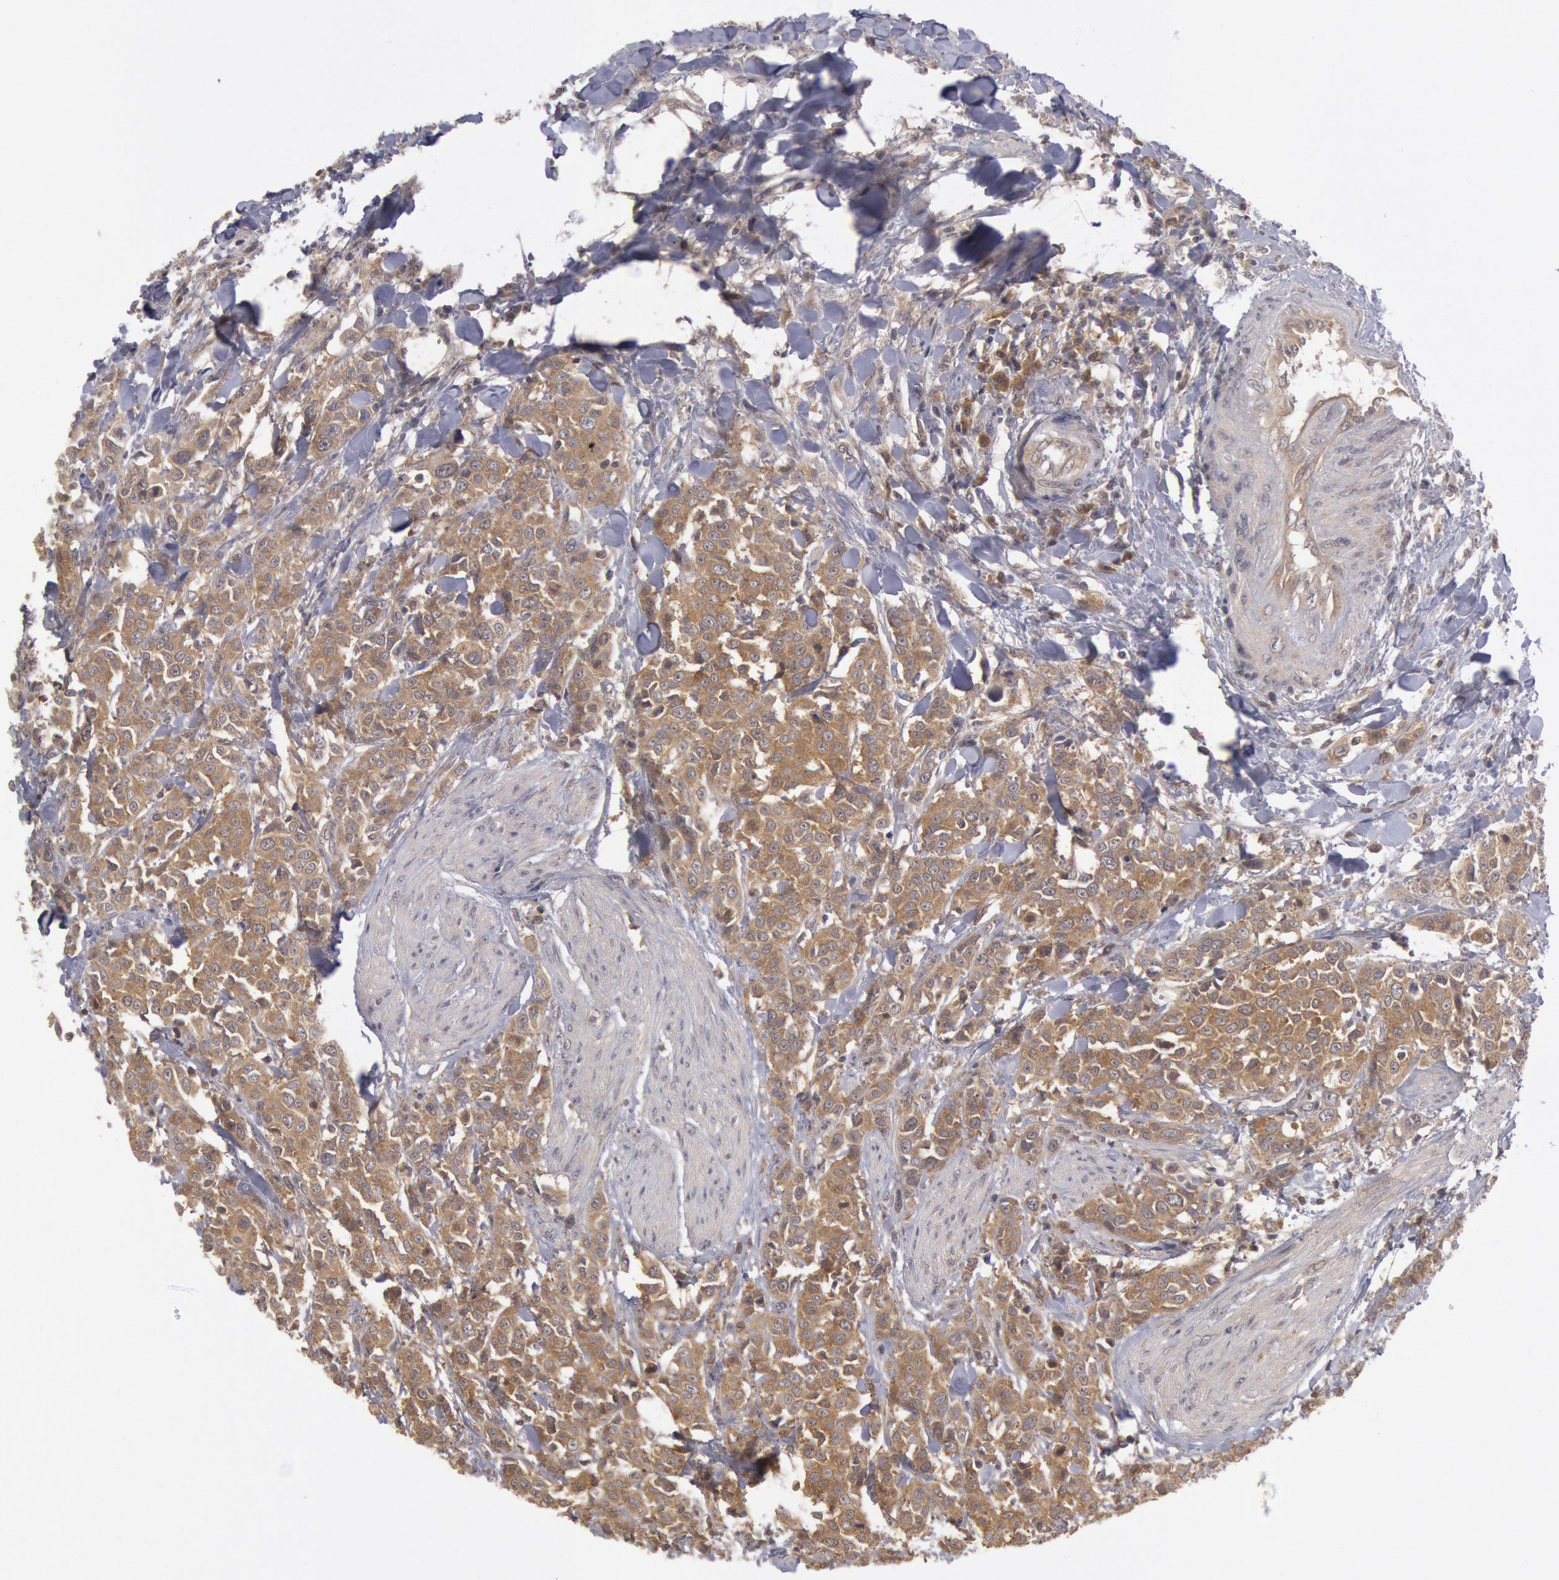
{"staining": {"intensity": "moderate", "quantity": ">75%", "location": "cytoplasmic/membranous"}, "tissue": "urothelial cancer", "cell_type": "Tumor cells", "image_type": "cancer", "snomed": [{"axis": "morphology", "description": "Urothelial carcinoma, High grade"}, {"axis": "topography", "description": "Urinary bladder"}], "caption": "Immunohistochemical staining of urothelial cancer shows medium levels of moderate cytoplasmic/membranous protein expression in approximately >75% of tumor cells.", "gene": "BRAF", "patient": {"sex": "male", "age": 56}}